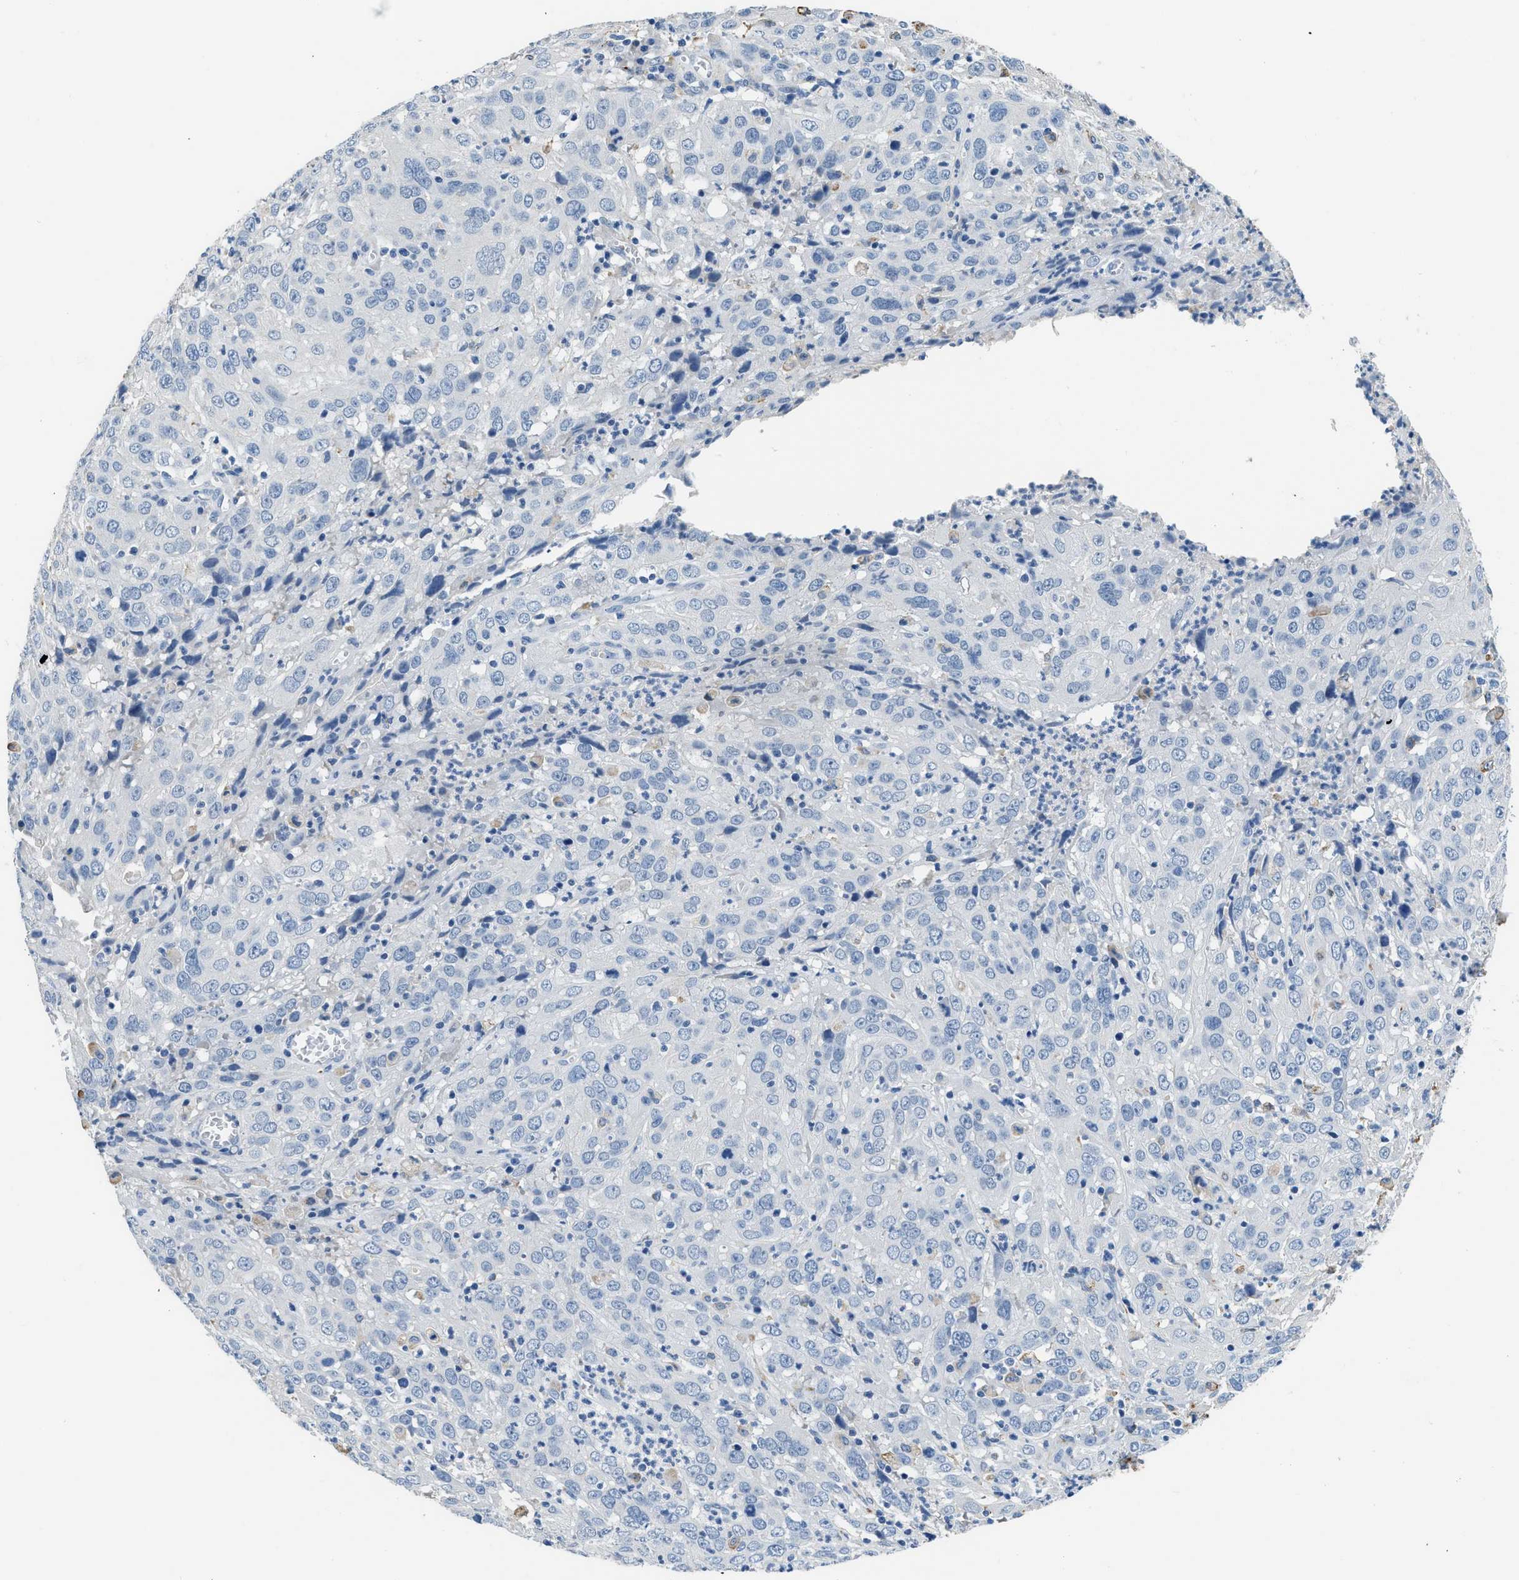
{"staining": {"intensity": "negative", "quantity": "none", "location": "none"}, "tissue": "cervical cancer", "cell_type": "Tumor cells", "image_type": "cancer", "snomed": [{"axis": "morphology", "description": "Squamous cell carcinoma, NOS"}, {"axis": "topography", "description": "Cervix"}], "caption": "Human squamous cell carcinoma (cervical) stained for a protein using IHC shows no positivity in tumor cells.", "gene": "LRP1", "patient": {"sex": "female", "age": 32}}